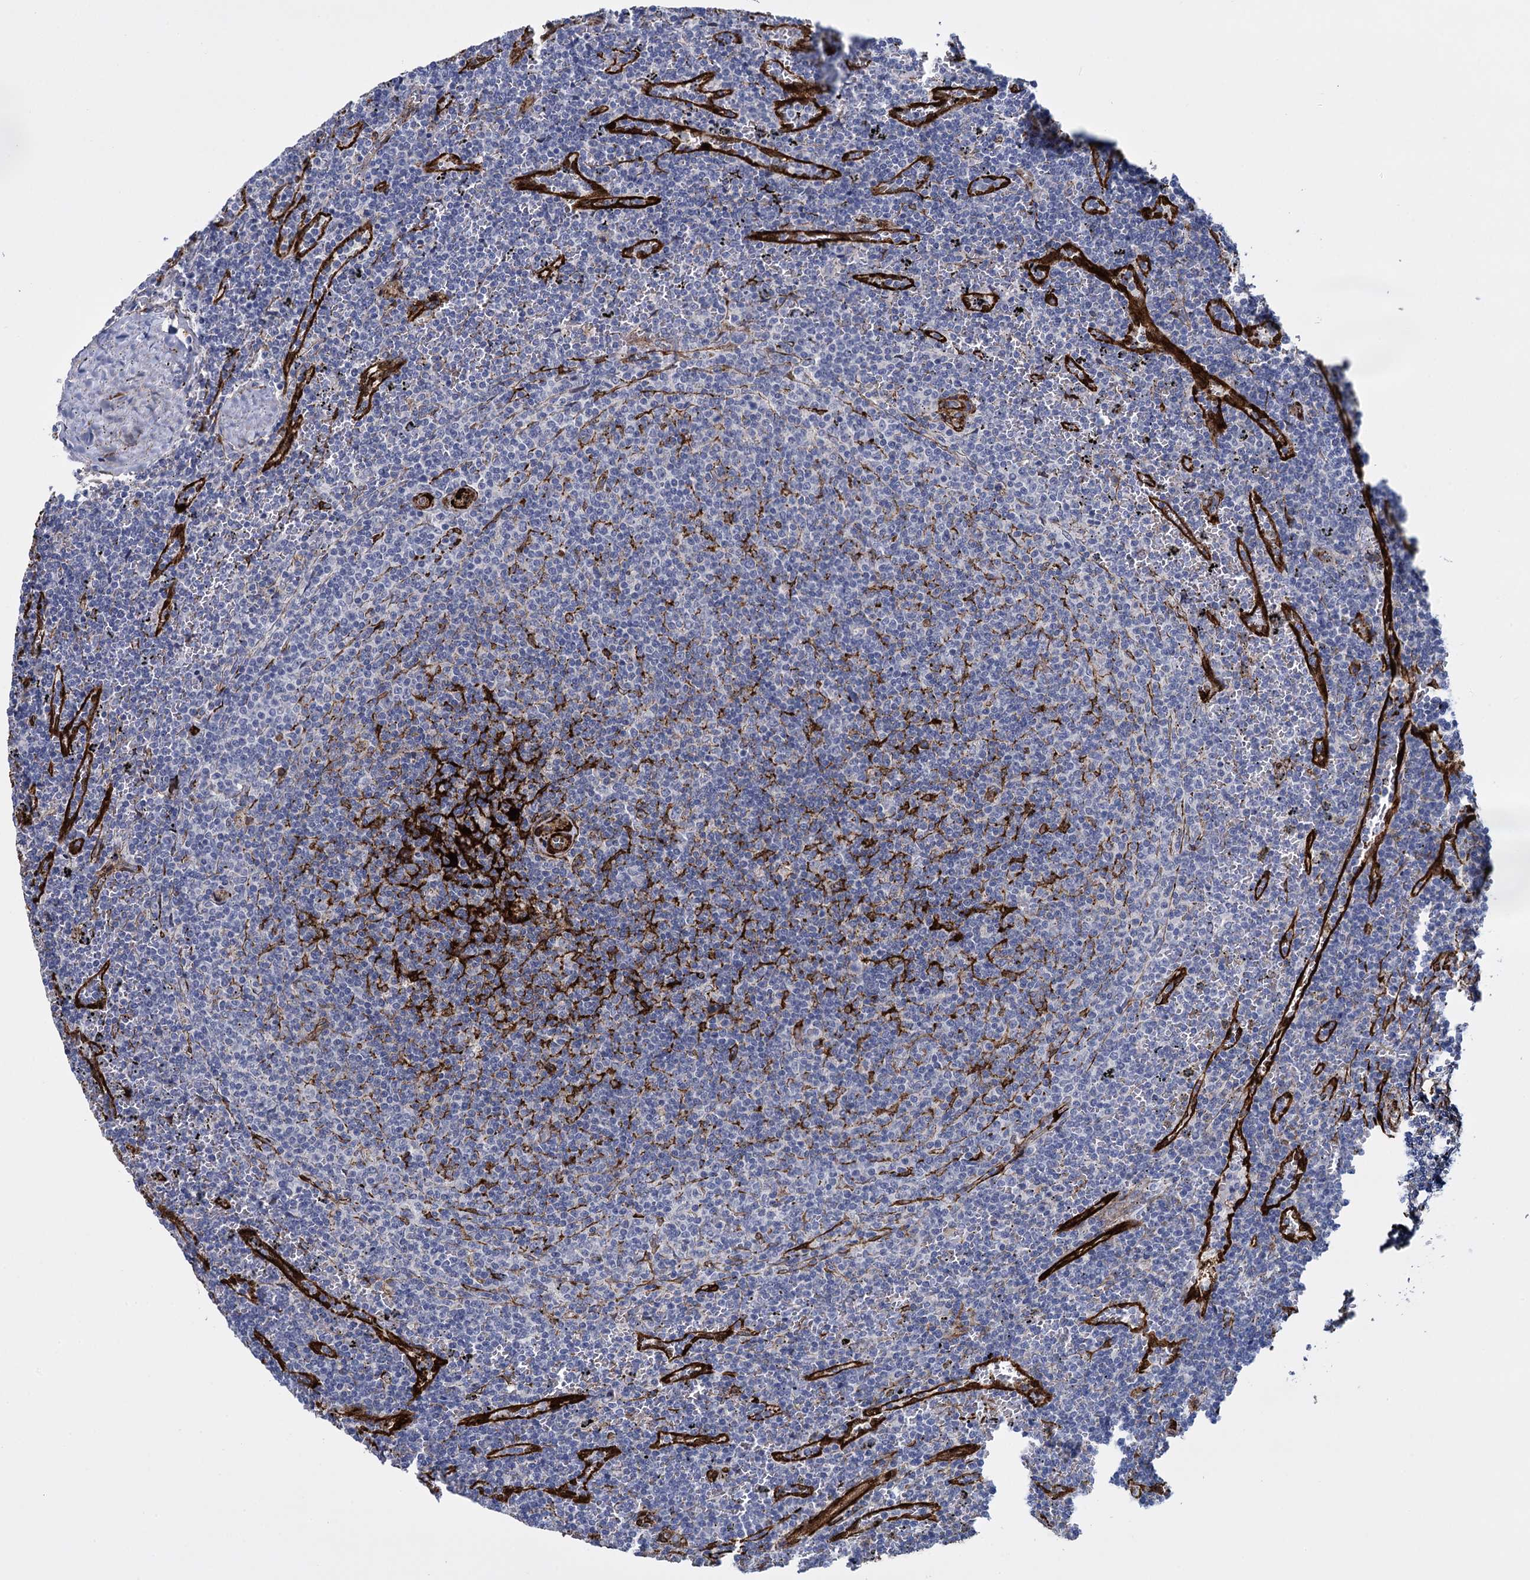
{"staining": {"intensity": "negative", "quantity": "none", "location": "none"}, "tissue": "lymphoma", "cell_type": "Tumor cells", "image_type": "cancer", "snomed": [{"axis": "morphology", "description": "Malignant lymphoma, non-Hodgkin's type, Low grade"}, {"axis": "topography", "description": "Spleen"}], "caption": "DAB (3,3'-diaminobenzidine) immunohistochemical staining of lymphoma exhibits no significant positivity in tumor cells.", "gene": "SNCG", "patient": {"sex": "female", "age": 50}}